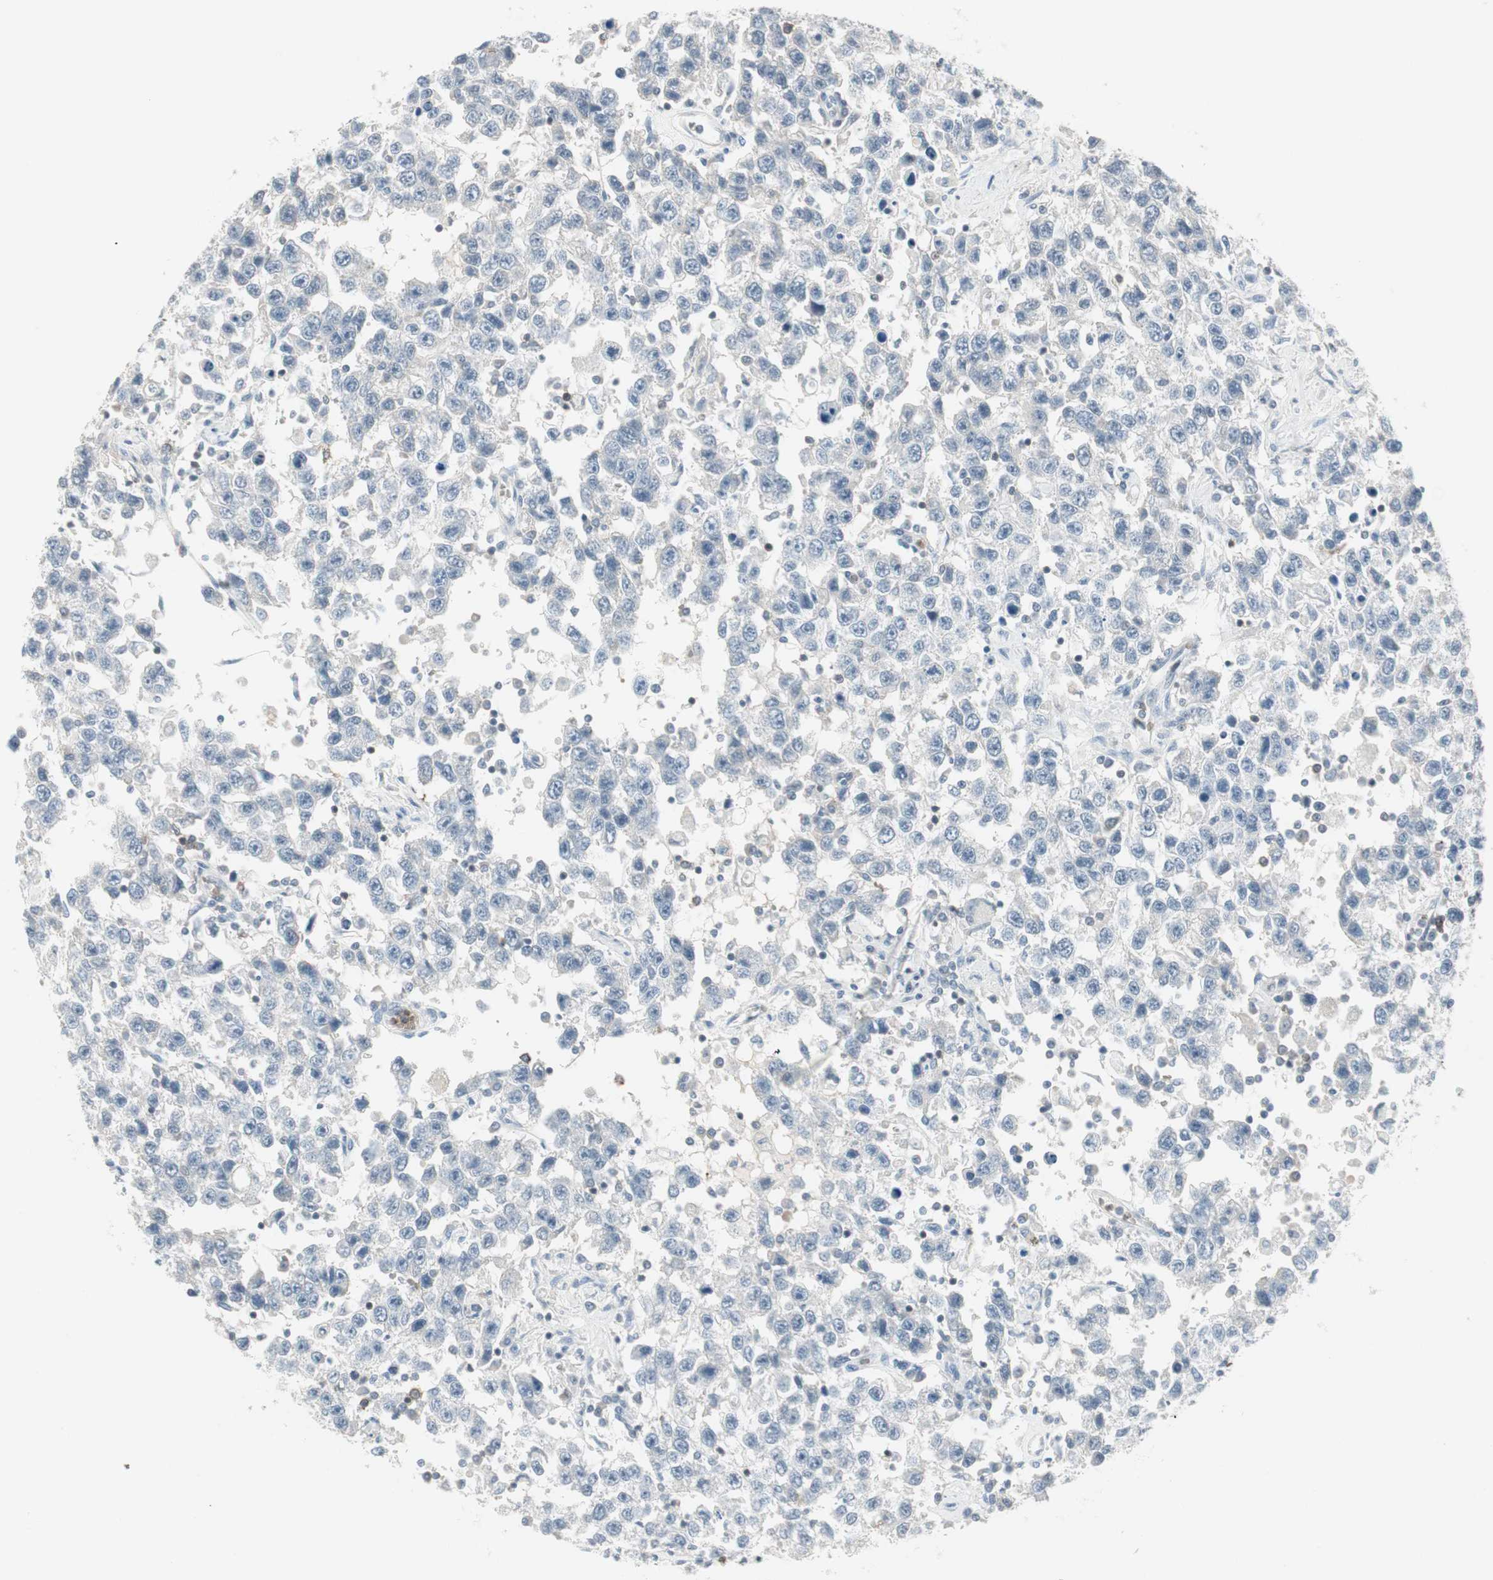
{"staining": {"intensity": "negative", "quantity": "none", "location": "none"}, "tissue": "testis cancer", "cell_type": "Tumor cells", "image_type": "cancer", "snomed": [{"axis": "morphology", "description": "Seminoma, NOS"}, {"axis": "topography", "description": "Testis"}], "caption": "Tumor cells show no significant staining in testis cancer (seminoma).", "gene": "MAP4K1", "patient": {"sex": "male", "age": 41}}